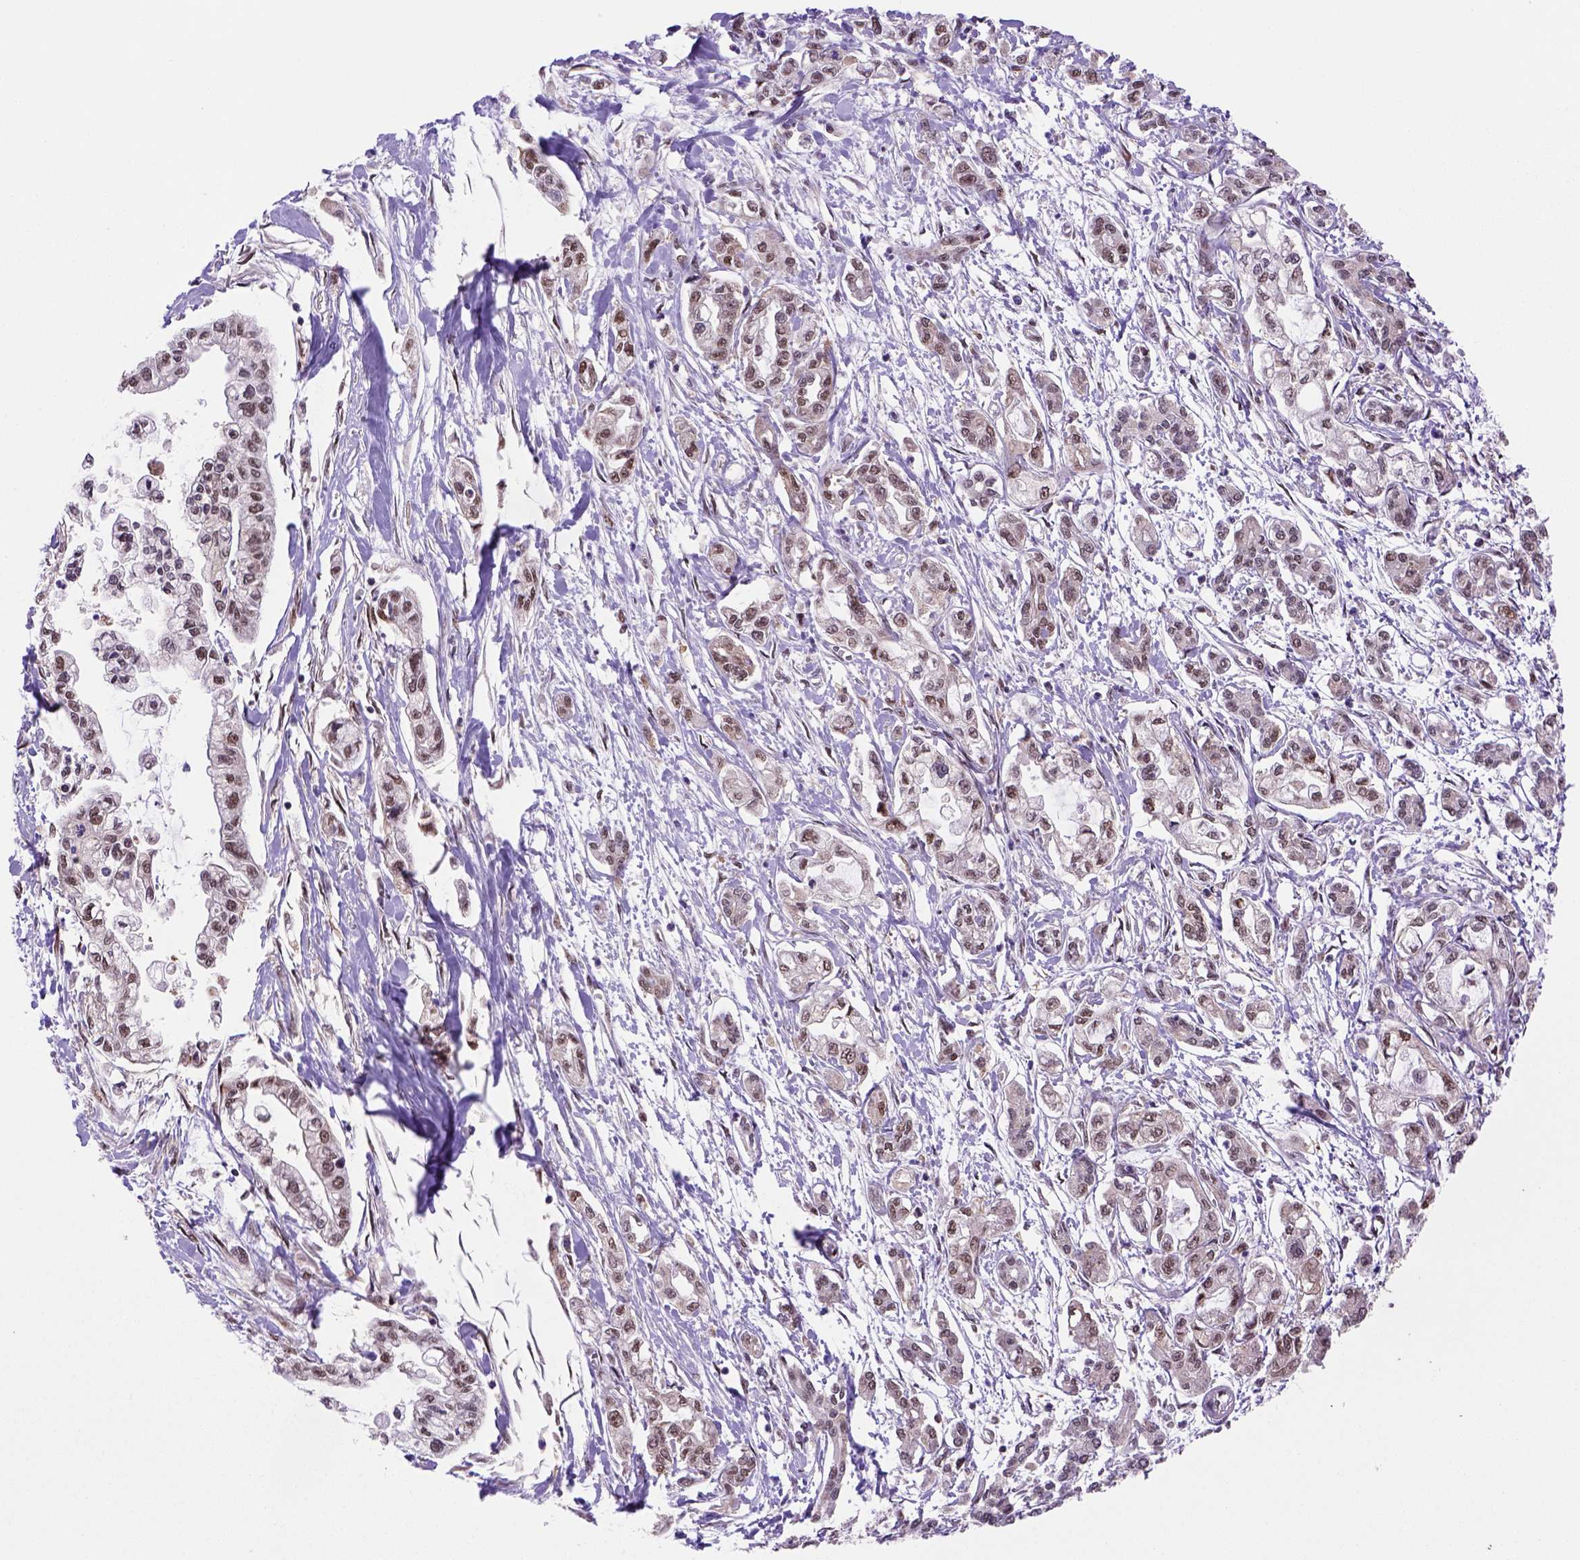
{"staining": {"intensity": "moderate", "quantity": ">75%", "location": "nuclear"}, "tissue": "pancreatic cancer", "cell_type": "Tumor cells", "image_type": "cancer", "snomed": [{"axis": "morphology", "description": "Adenocarcinoma, NOS"}, {"axis": "topography", "description": "Pancreas"}], "caption": "Moderate nuclear protein positivity is present in approximately >75% of tumor cells in pancreatic cancer.", "gene": "PSMC2", "patient": {"sex": "male", "age": 54}}